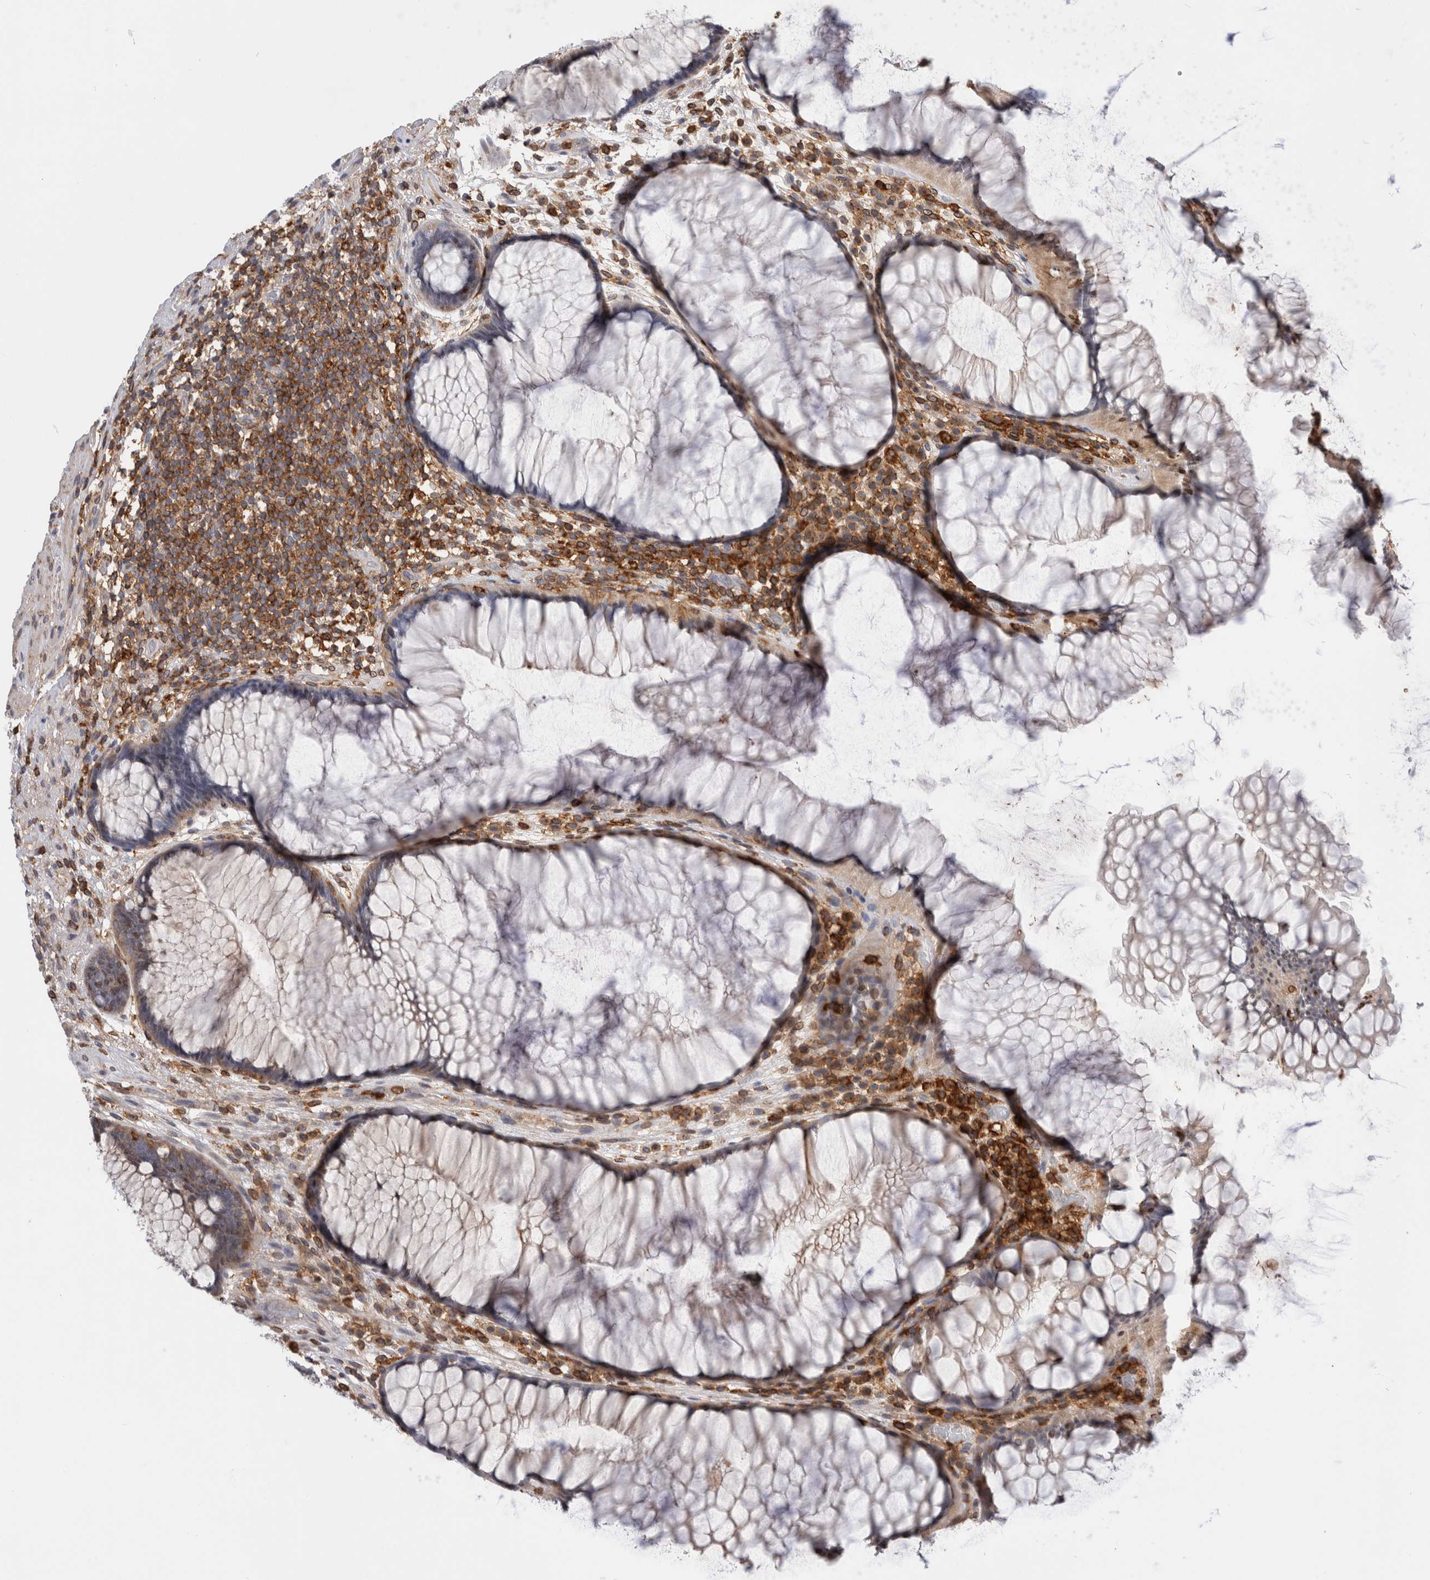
{"staining": {"intensity": "weak", "quantity": "<25%", "location": "cytoplasmic/membranous"}, "tissue": "rectum", "cell_type": "Glandular cells", "image_type": "normal", "snomed": [{"axis": "morphology", "description": "Normal tissue, NOS"}, {"axis": "topography", "description": "Rectum"}], "caption": "This is an IHC image of normal human rectum. There is no expression in glandular cells.", "gene": "CCDC88B", "patient": {"sex": "male", "age": 51}}